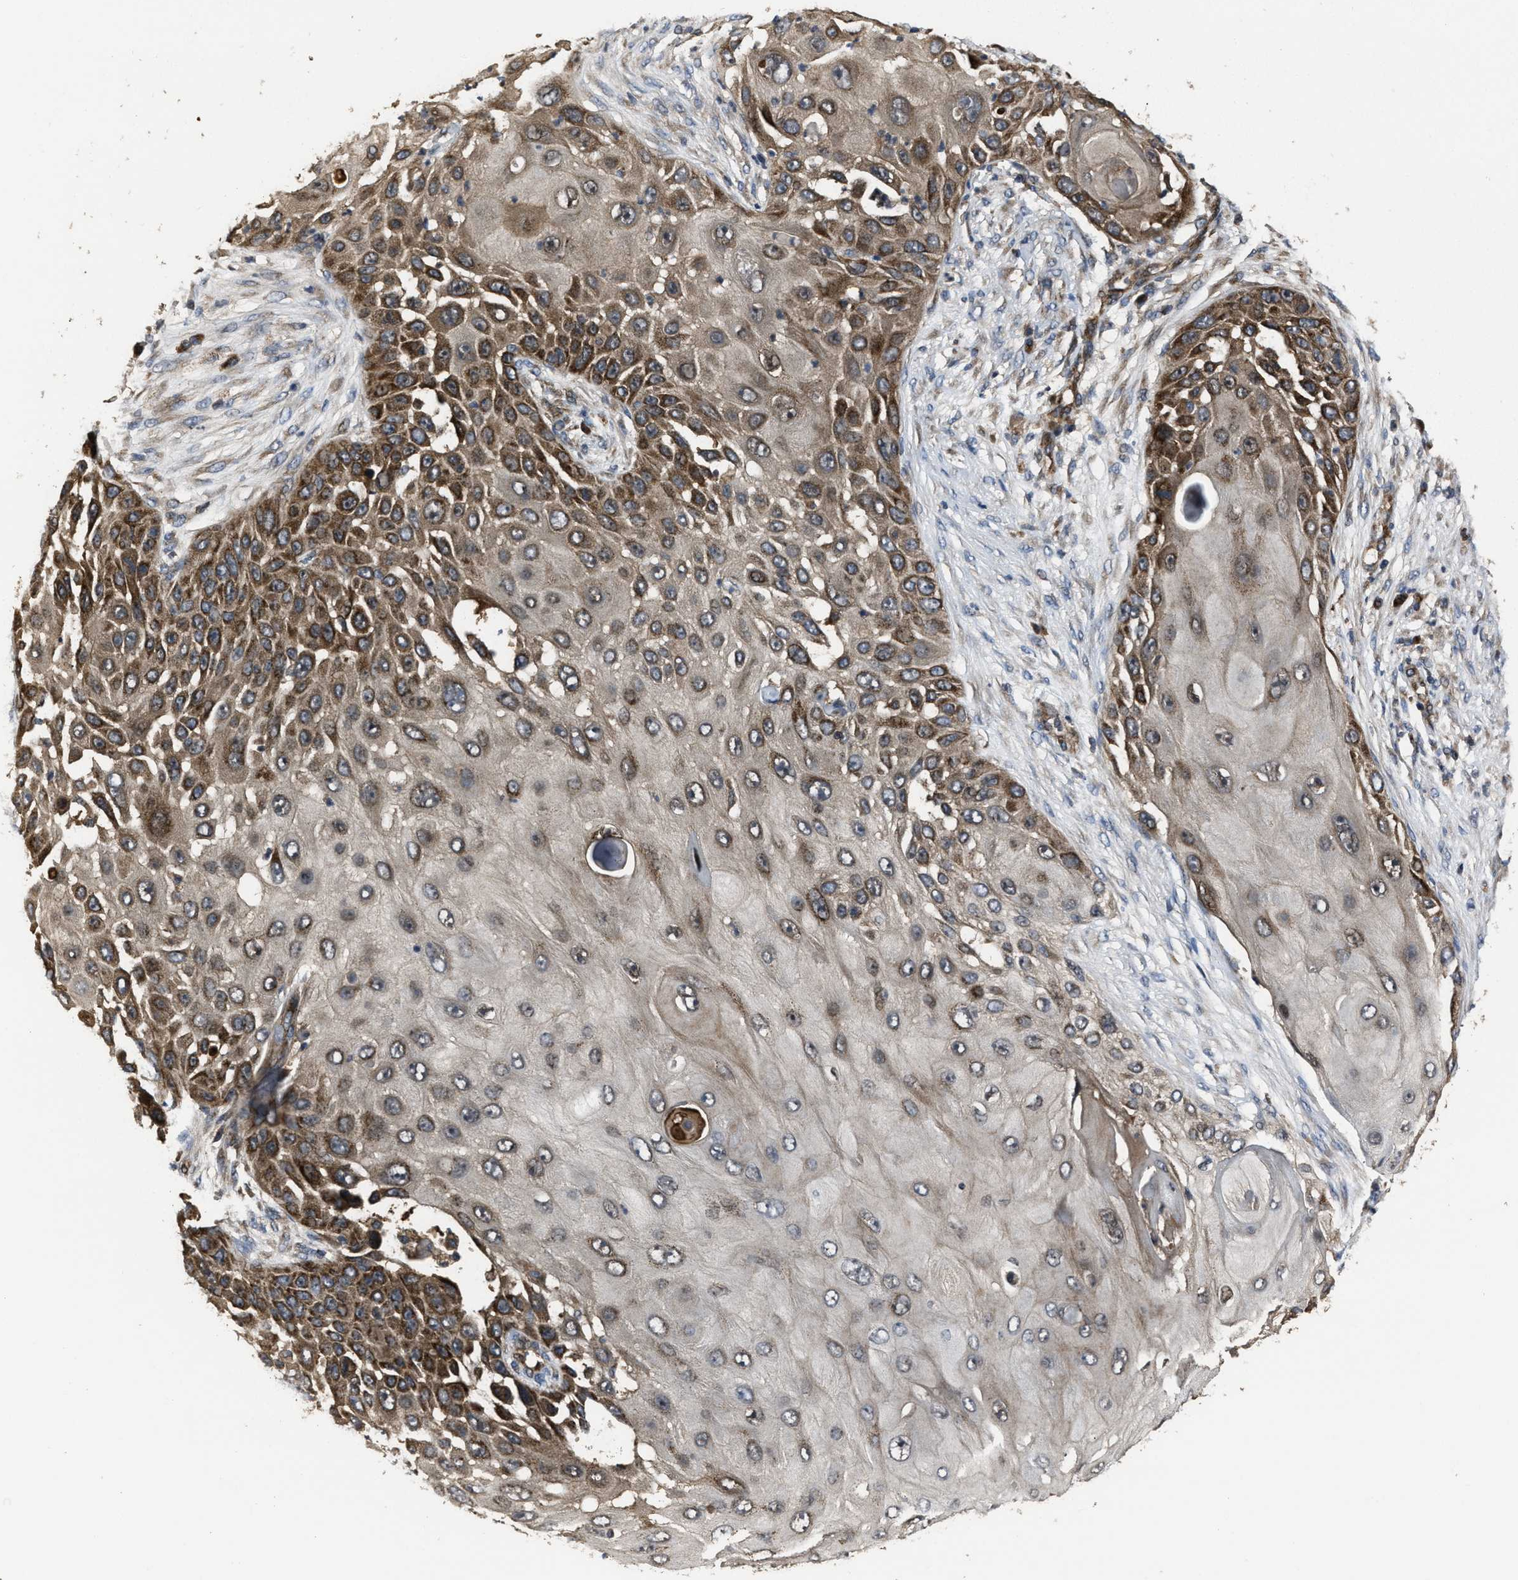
{"staining": {"intensity": "moderate", "quantity": ">75%", "location": "cytoplasmic/membranous"}, "tissue": "skin cancer", "cell_type": "Tumor cells", "image_type": "cancer", "snomed": [{"axis": "morphology", "description": "Squamous cell carcinoma, NOS"}, {"axis": "topography", "description": "Skin"}], "caption": "Immunohistochemical staining of skin cancer exhibits moderate cytoplasmic/membranous protein expression in about >75% of tumor cells.", "gene": "PASK", "patient": {"sex": "female", "age": 44}}